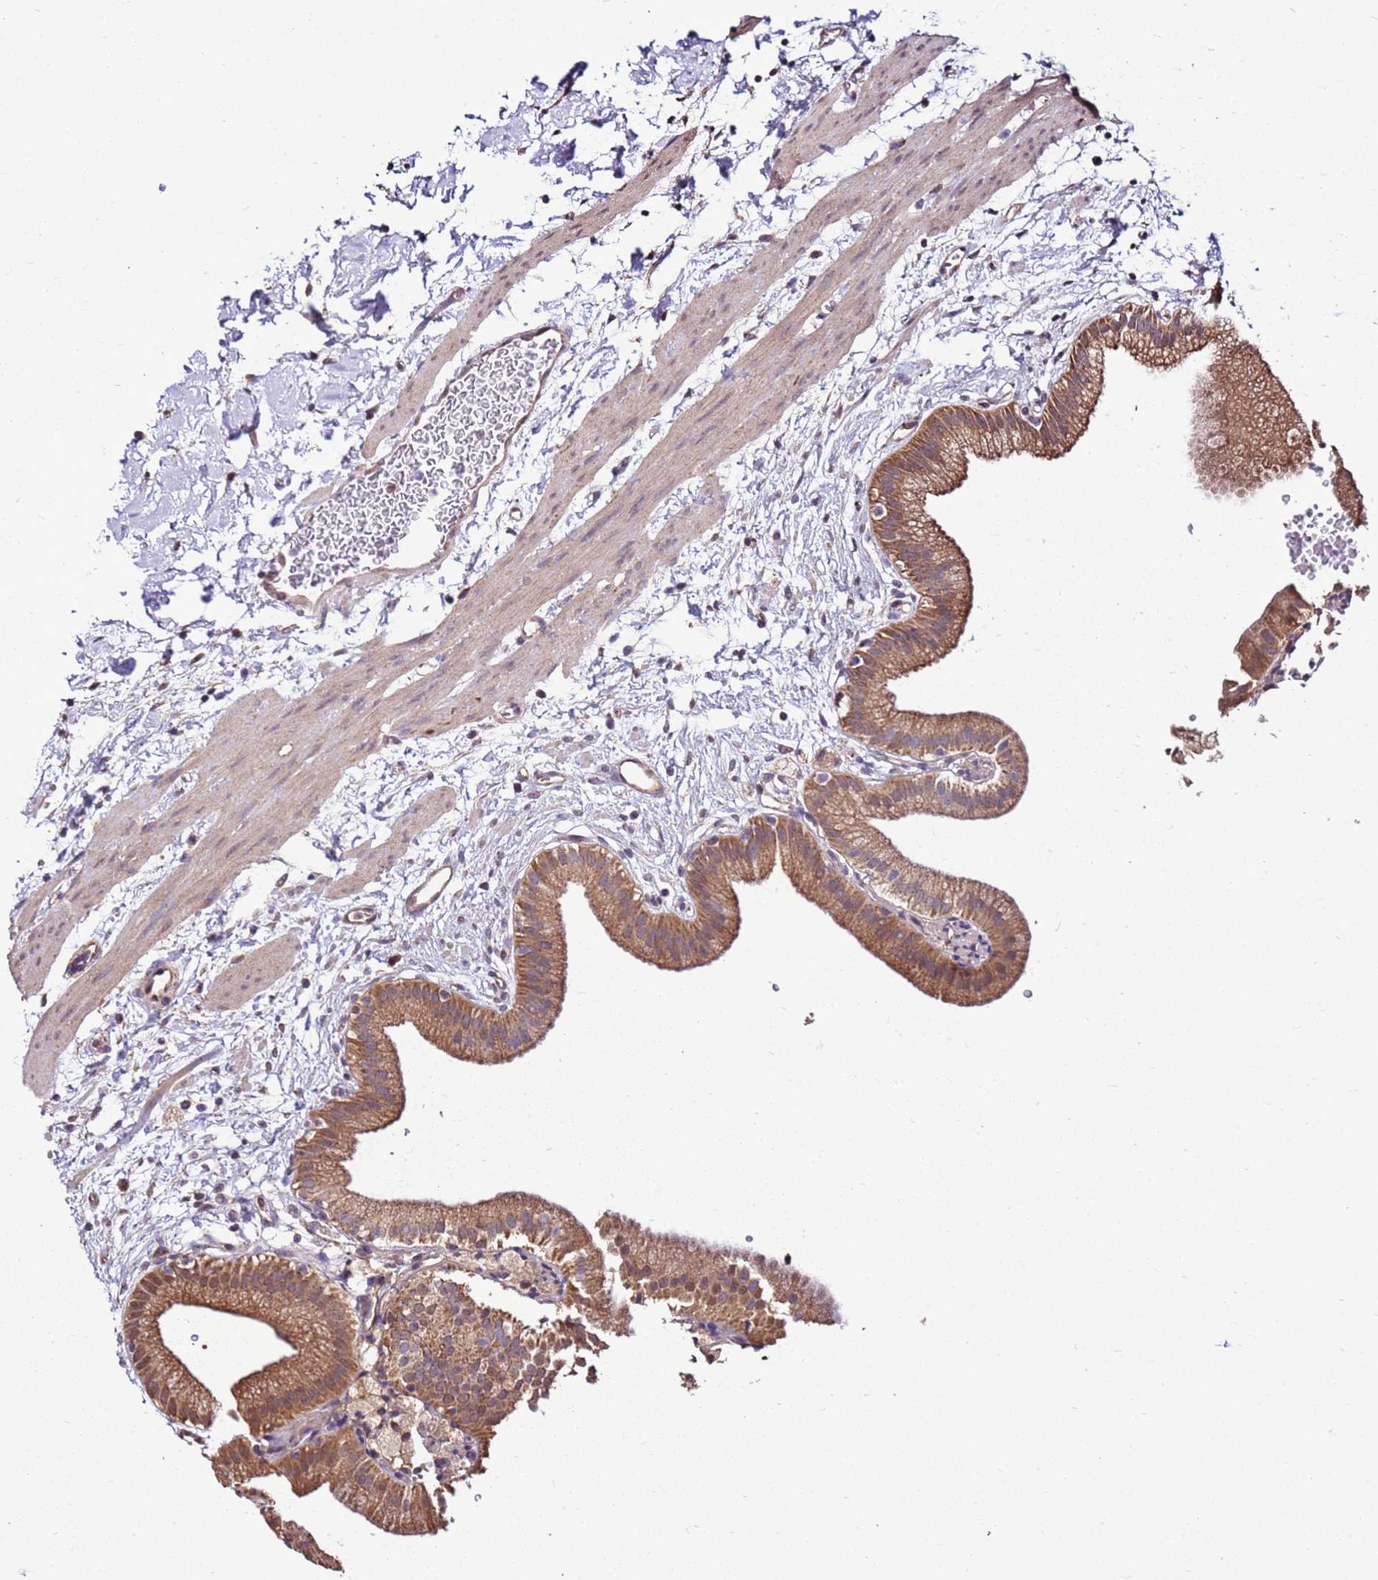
{"staining": {"intensity": "moderate", "quantity": ">75%", "location": "cytoplasmic/membranous"}, "tissue": "gallbladder", "cell_type": "Glandular cells", "image_type": "normal", "snomed": [{"axis": "morphology", "description": "Normal tissue, NOS"}, {"axis": "topography", "description": "Gallbladder"}], "caption": "Protein staining by immunohistochemistry (IHC) reveals moderate cytoplasmic/membranous positivity in about >75% of glandular cells in benign gallbladder. (DAB IHC, brown staining for protein, blue staining for nuclei).", "gene": "BBS5", "patient": {"sex": "male", "age": 55}}